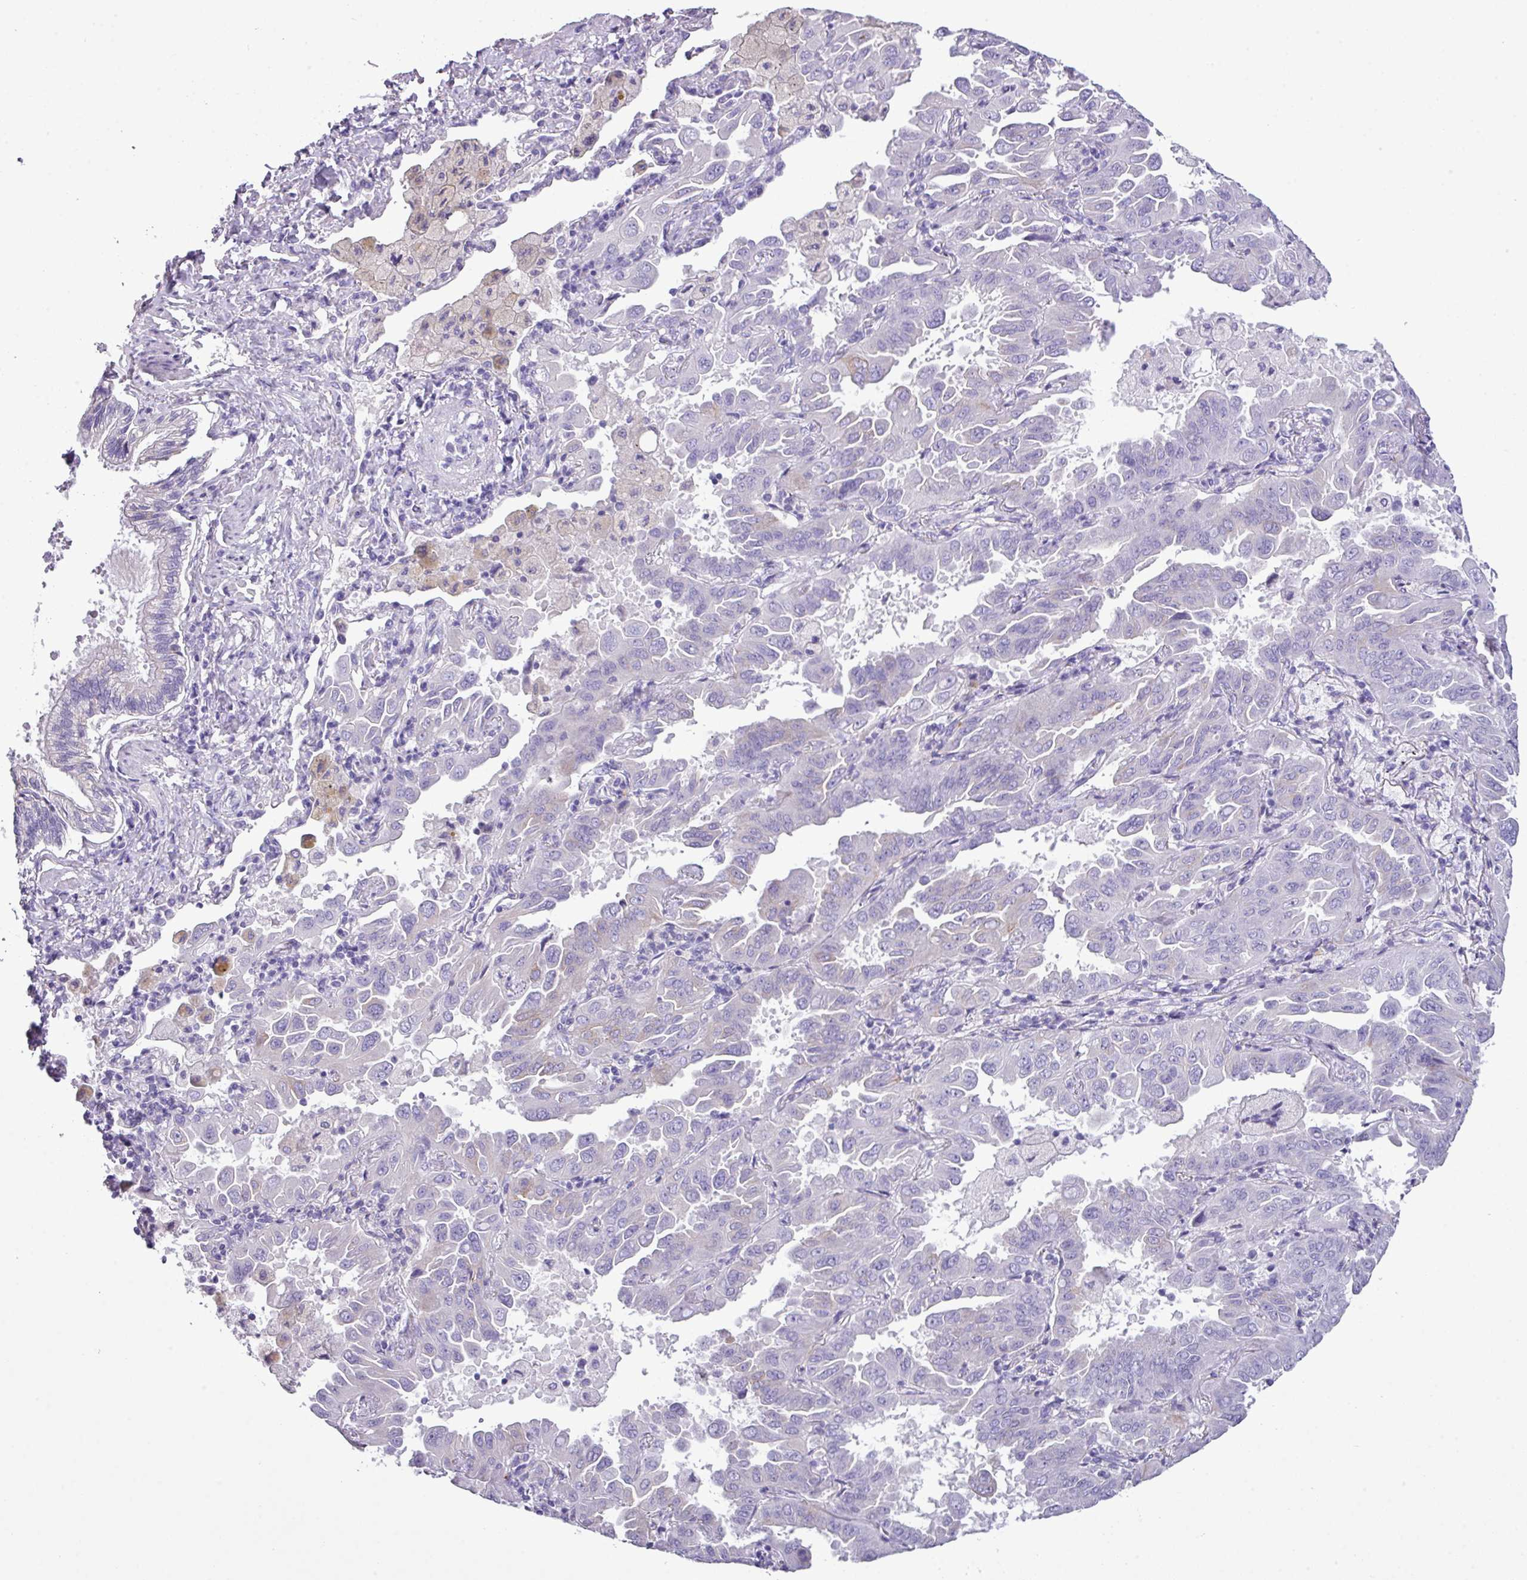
{"staining": {"intensity": "negative", "quantity": "none", "location": "none"}, "tissue": "lung cancer", "cell_type": "Tumor cells", "image_type": "cancer", "snomed": [{"axis": "morphology", "description": "Adenocarcinoma, NOS"}, {"axis": "topography", "description": "Lung"}], "caption": "Tumor cells are negative for protein expression in human lung adenocarcinoma. Brightfield microscopy of immunohistochemistry stained with DAB (brown) and hematoxylin (blue), captured at high magnification.", "gene": "AGO3", "patient": {"sex": "male", "age": 64}}